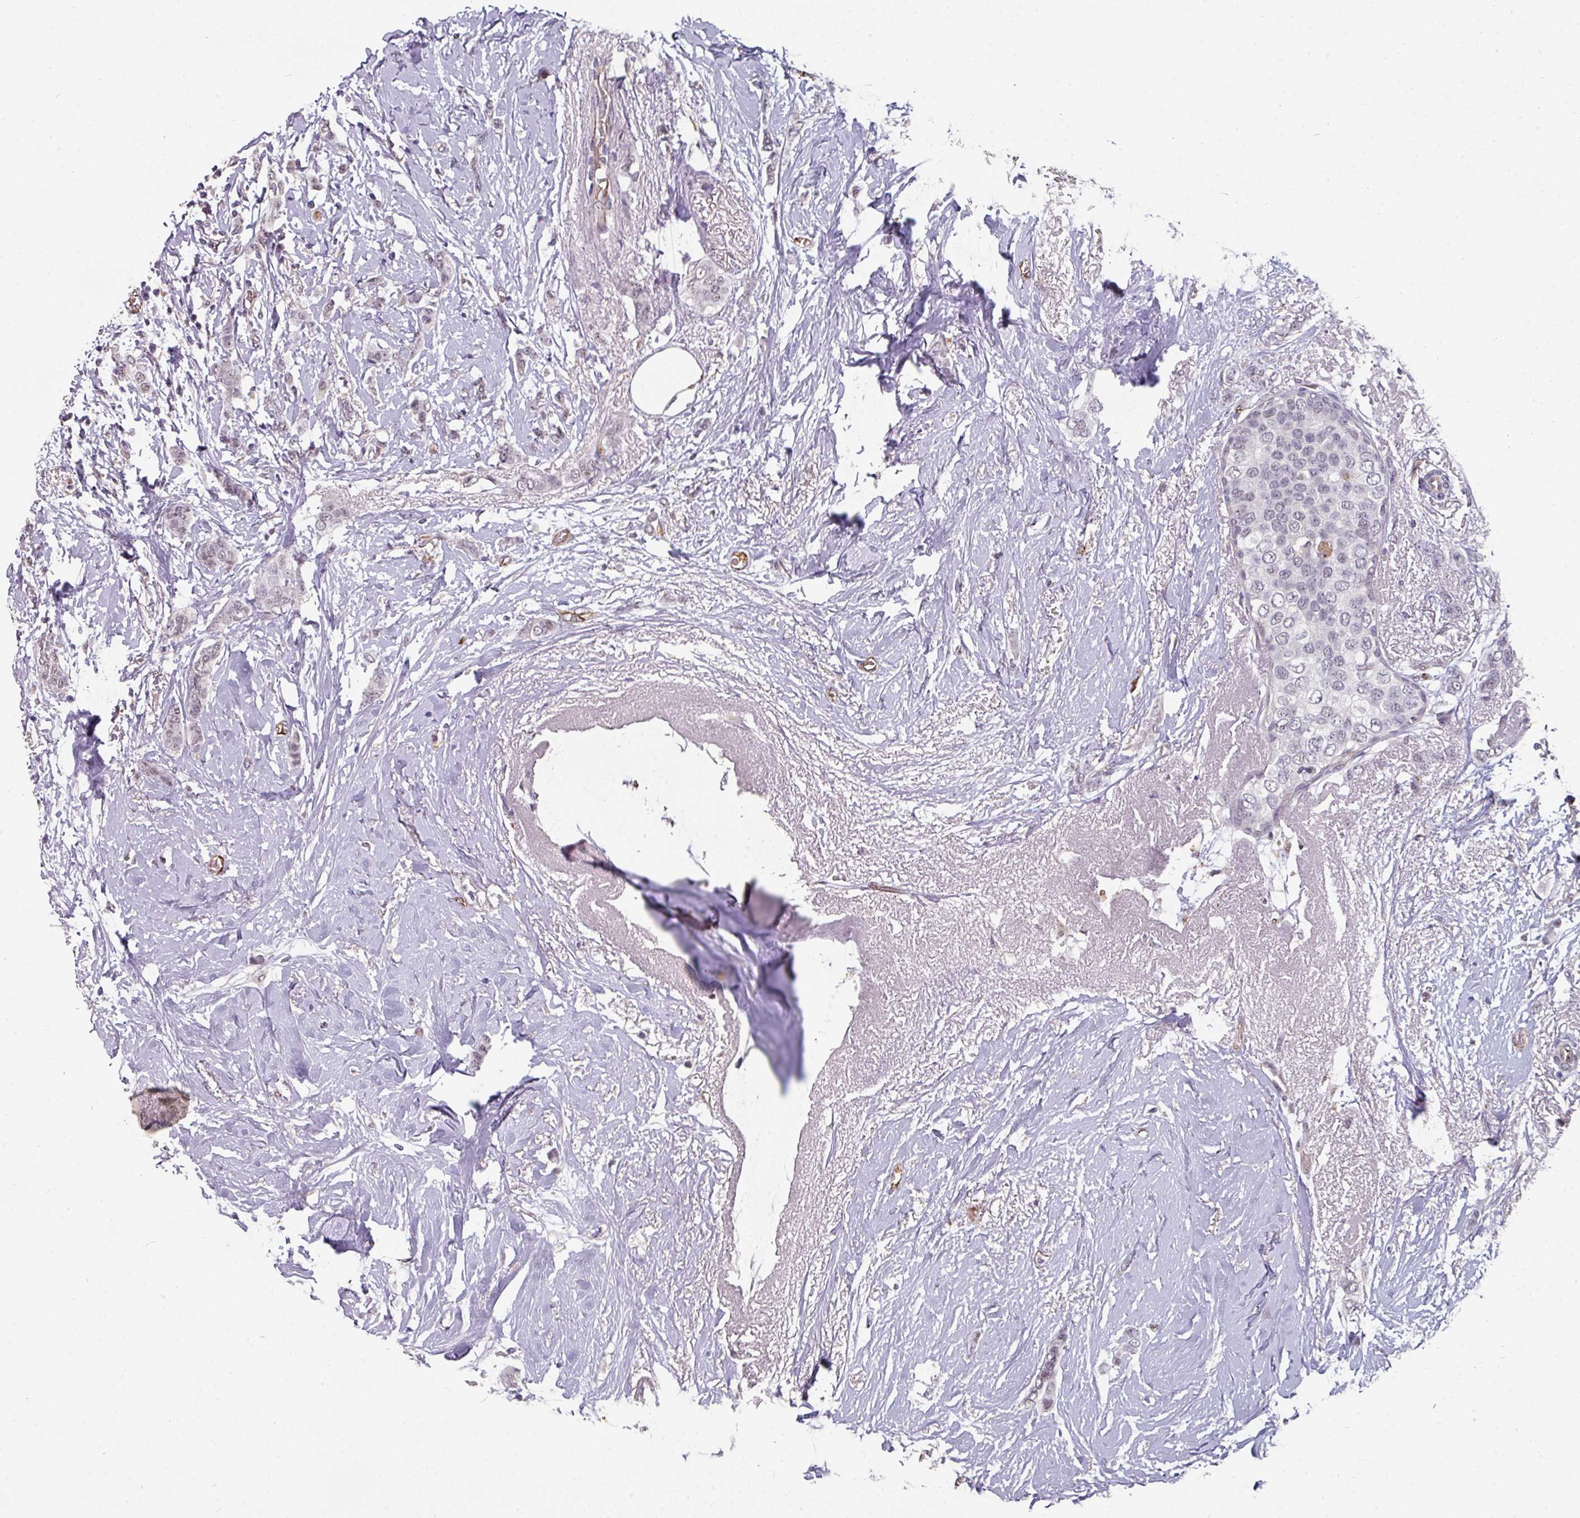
{"staining": {"intensity": "weak", "quantity": "<25%", "location": "nuclear"}, "tissue": "breast cancer", "cell_type": "Tumor cells", "image_type": "cancer", "snomed": [{"axis": "morphology", "description": "Duct carcinoma"}, {"axis": "topography", "description": "Breast"}], "caption": "A micrograph of human breast cancer is negative for staining in tumor cells.", "gene": "SIDT2", "patient": {"sex": "female", "age": 72}}